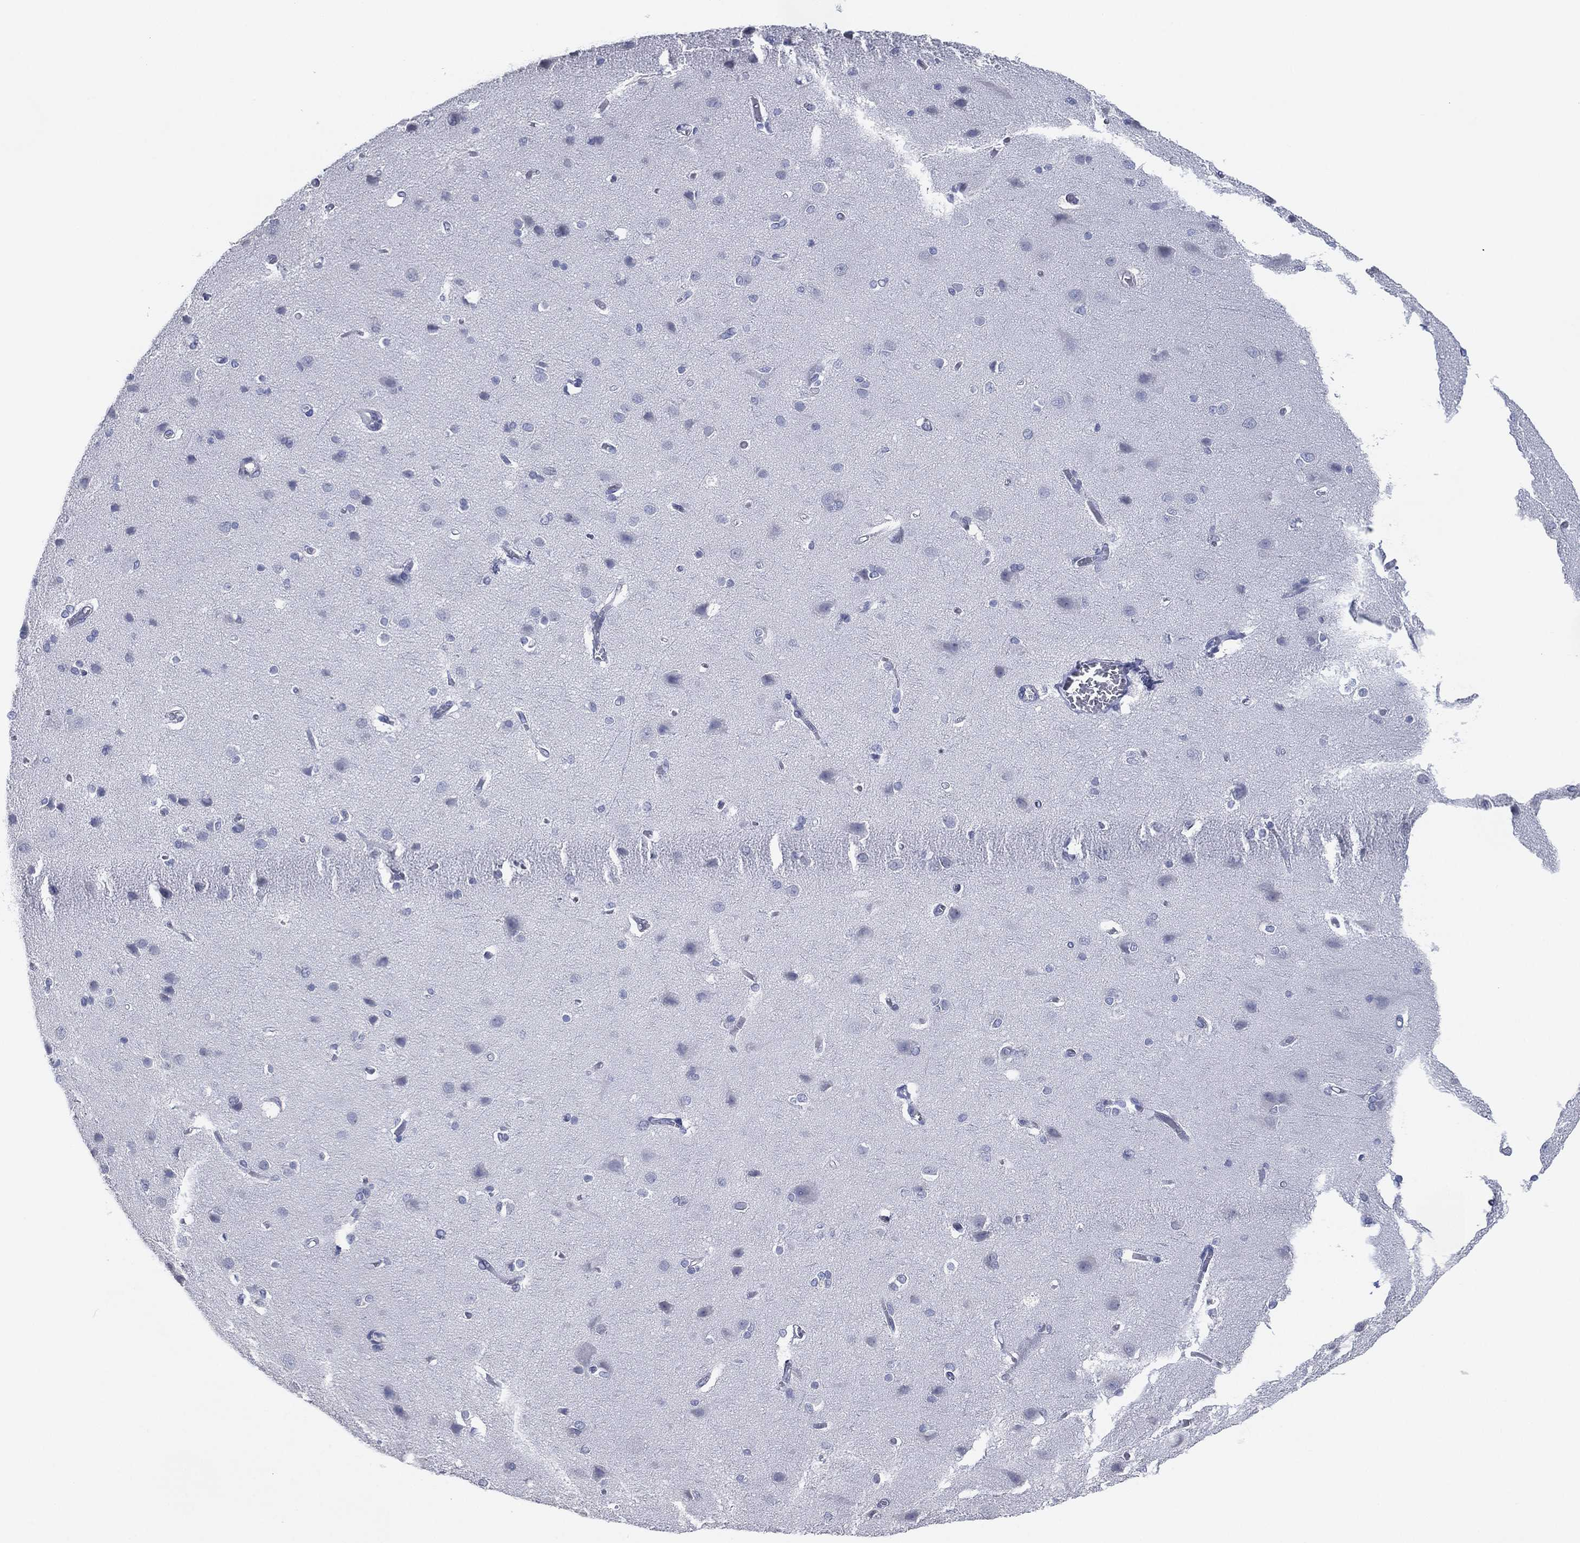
{"staining": {"intensity": "negative", "quantity": "none", "location": "none"}, "tissue": "cerebral cortex", "cell_type": "Endothelial cells", "image_type": "normal", "snomed": [{"axis": "morphology", "description": "Normal tissue, NOS"}, {"axis": "topography", "description": "Cerebral cortex"}], "caption": "The immunohistochemistry (IHC) photomicrograph has no significant expression in endothelial cells of cerebral cortex.", "gene": "CFTR", "patient": {"sex": "male", "age": 37}}